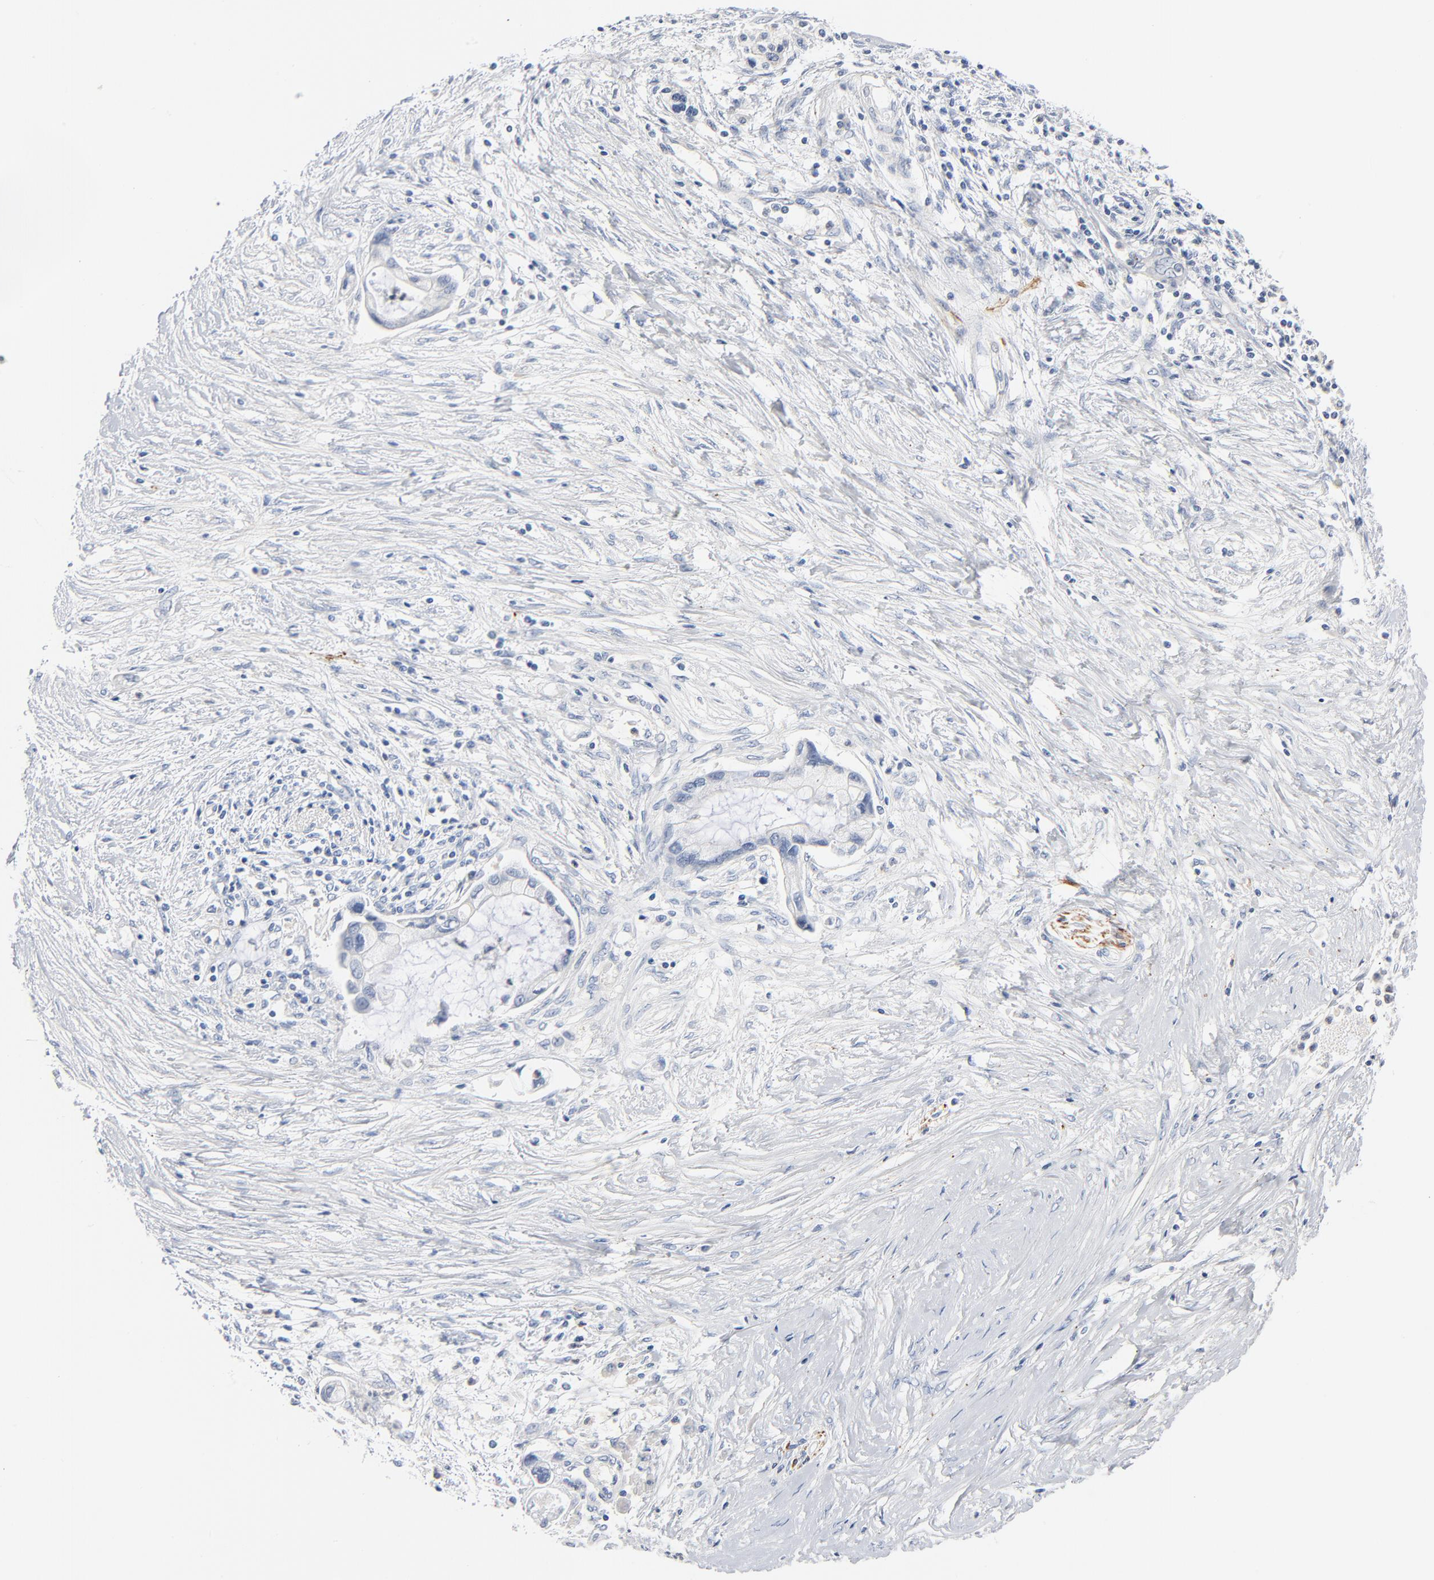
{"staining": {"intensity": "negative", "quantity": "none", "location": "none"}, "tissue": "pancreatic cancer", "cell_type": "Tumor cells", "image_type": "cancer", "snomed": [{"axis": "morphology", "description": "Adenocarcinoma, NOS"}, {"axis": "topography", "description": "Pancreas"}], "caption": "Tumor cells are negative for protein expression in human pancreatic cancer (adenocarcinoma). (DAB IHC visualized using brightfield microscopy, high magnification).", "gene": "IFT43", "patient": {"sex": "female", "age": 59}}